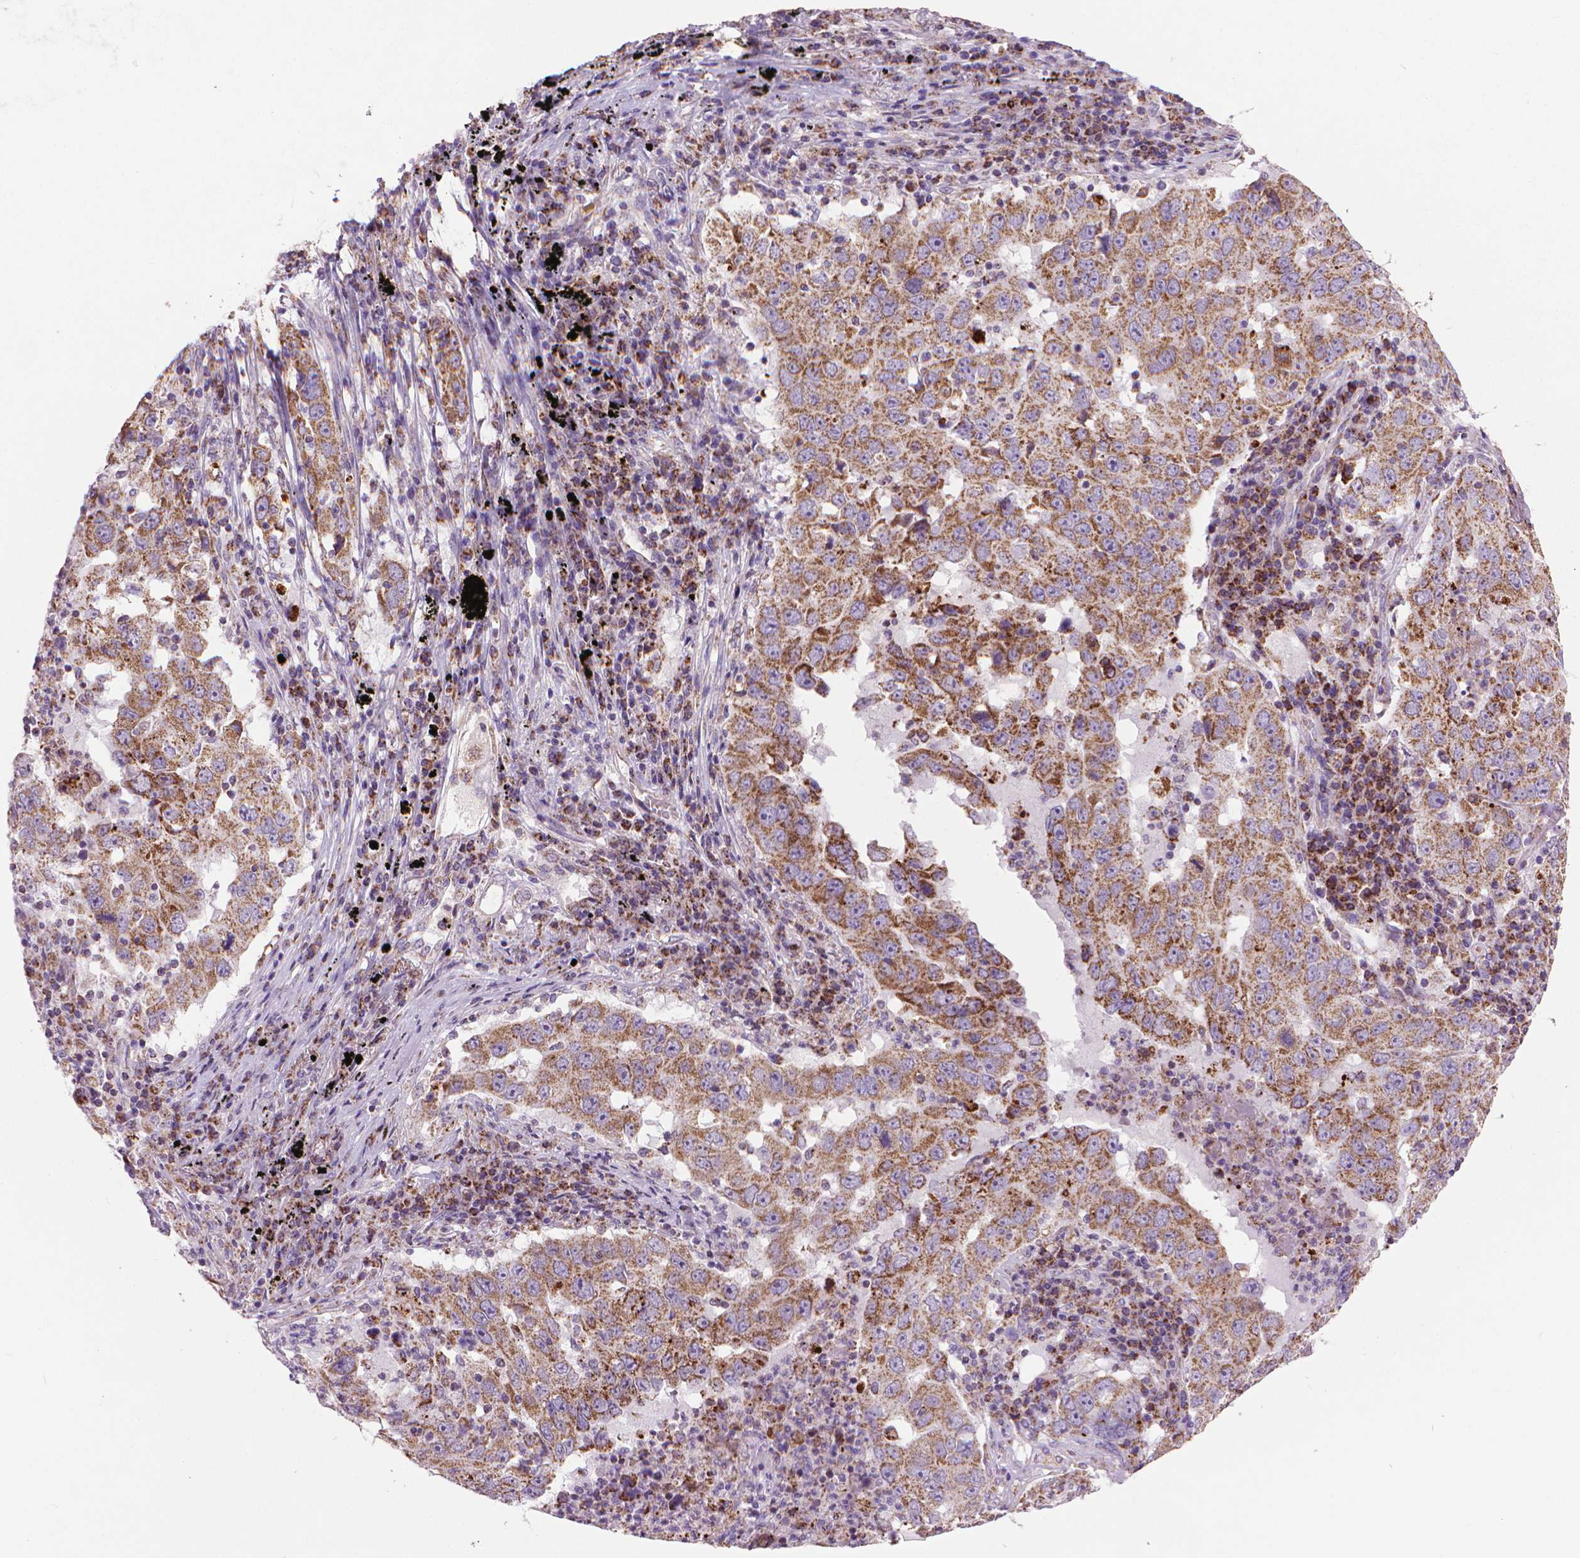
{"staining": {"intensity": "moderate", "quantity": ">75%", "location": "cytoplasmic/membranous"}, "tissue": "lung cancer", "cell_type": "Tumor cells", "image_type": "cancer", "snomed": [{"axis": "morphology", "description": "Adenocarcinoma, NOS"}, {"axis": "topography", "description": "Lung"}], "caption": "The micrograph shows immunohistochemical staining of adenocarcinoma (lung). There is moderate cytoplasmic/membranous expression is present in about >75% of tumor cells.", "gene": "VDAC1", "patient": {"sex": "male", "age": 73}}